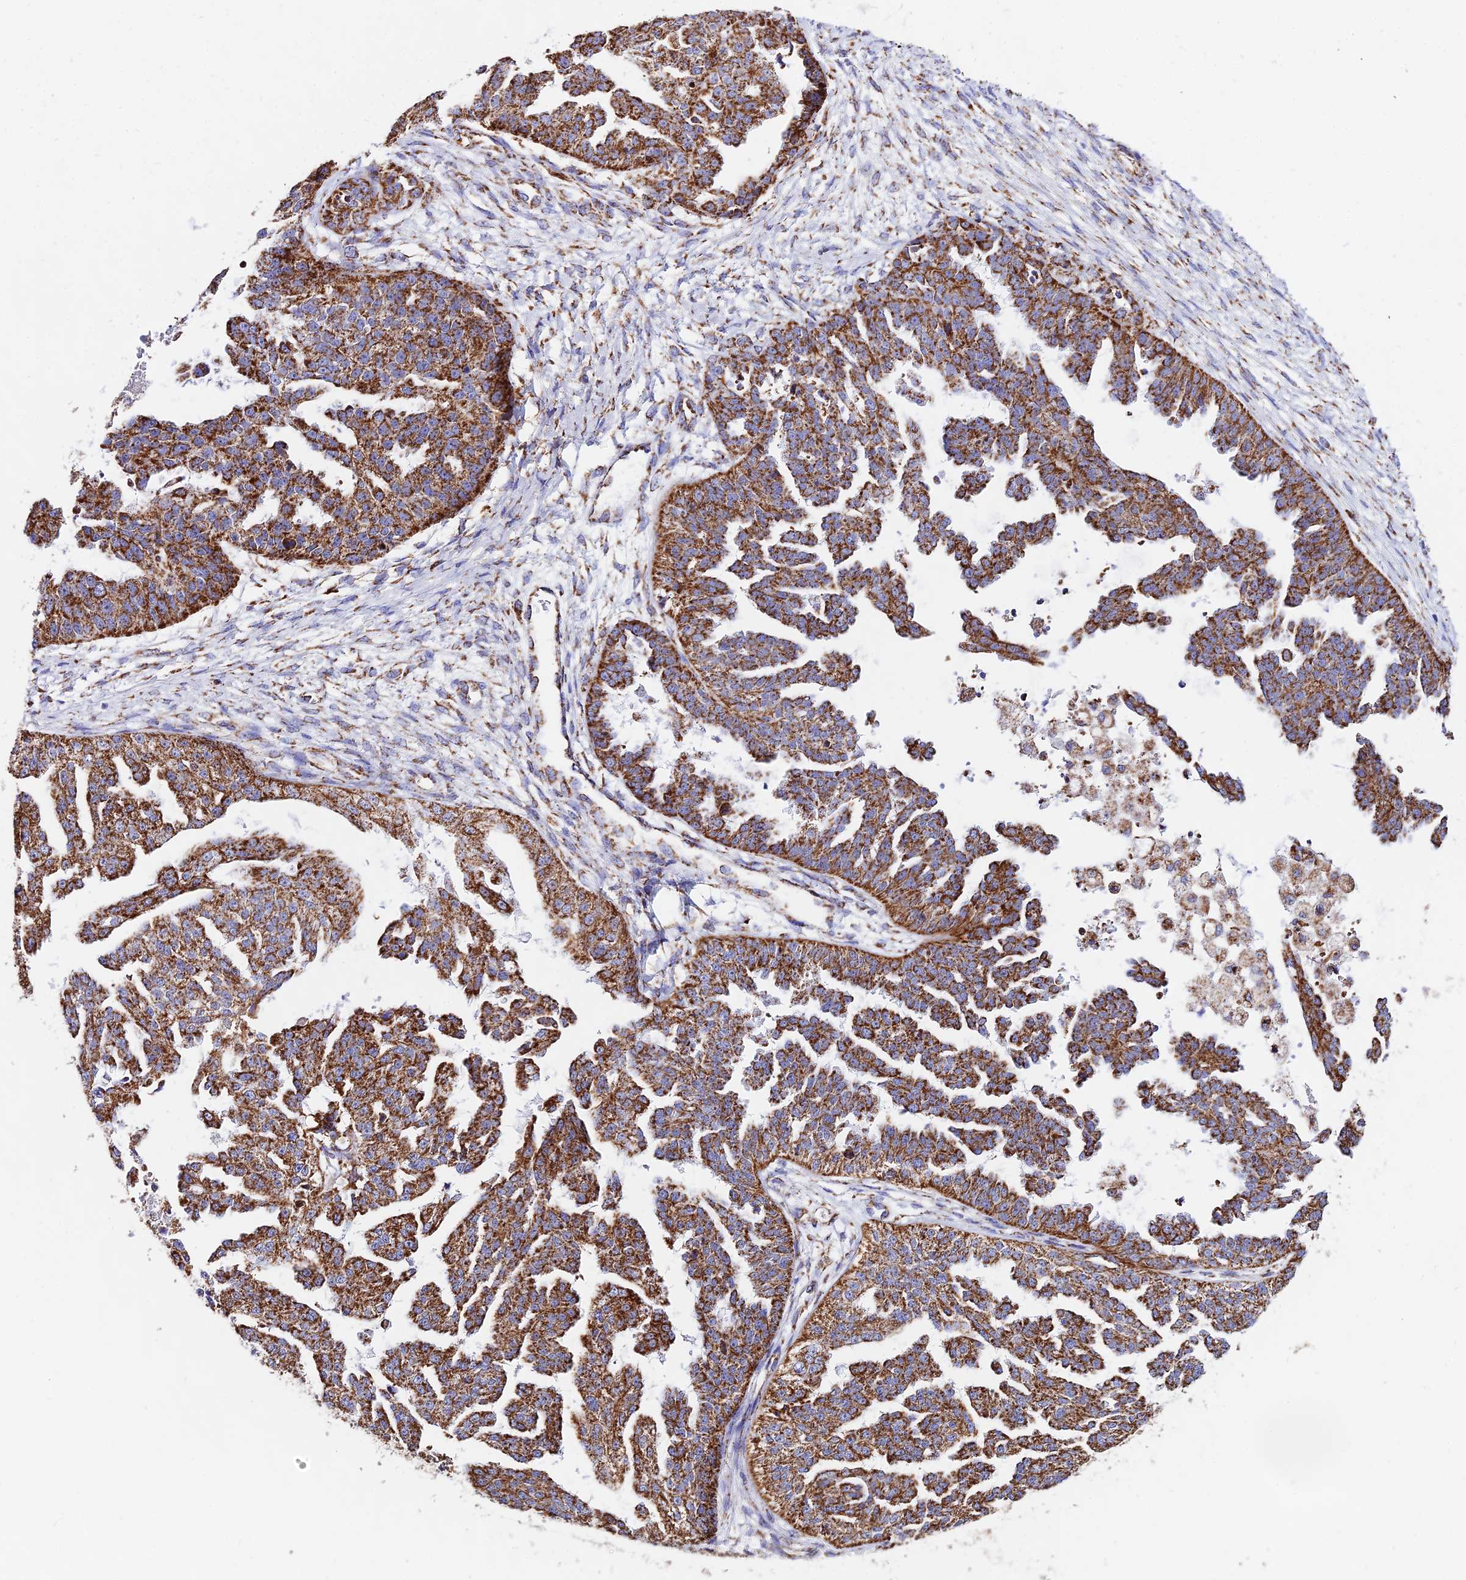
{"staining": {"intensity": "strong", "quantity": ">75%", "location": "cytoplasmic/membranous"}, "tissue": "ovarian cancer", "cell_type": "Tumor cells", "image_type": "cancer", "snomed": [{"axis": "morphology", "description": "Cystadenocarcinoma, serous, NOS"}, {"axis": "topography", "description": "Ovary"}], "caption": "Approximately >75% of tumor cells in ovarian serous cystadenocarcinoma exhibit strong cytoplasmic/membranous protein staining as visualized by brown immunohistochemical staining.", "gene": "ATP5PD", "patient": {"sex": "female", "age": 58}}